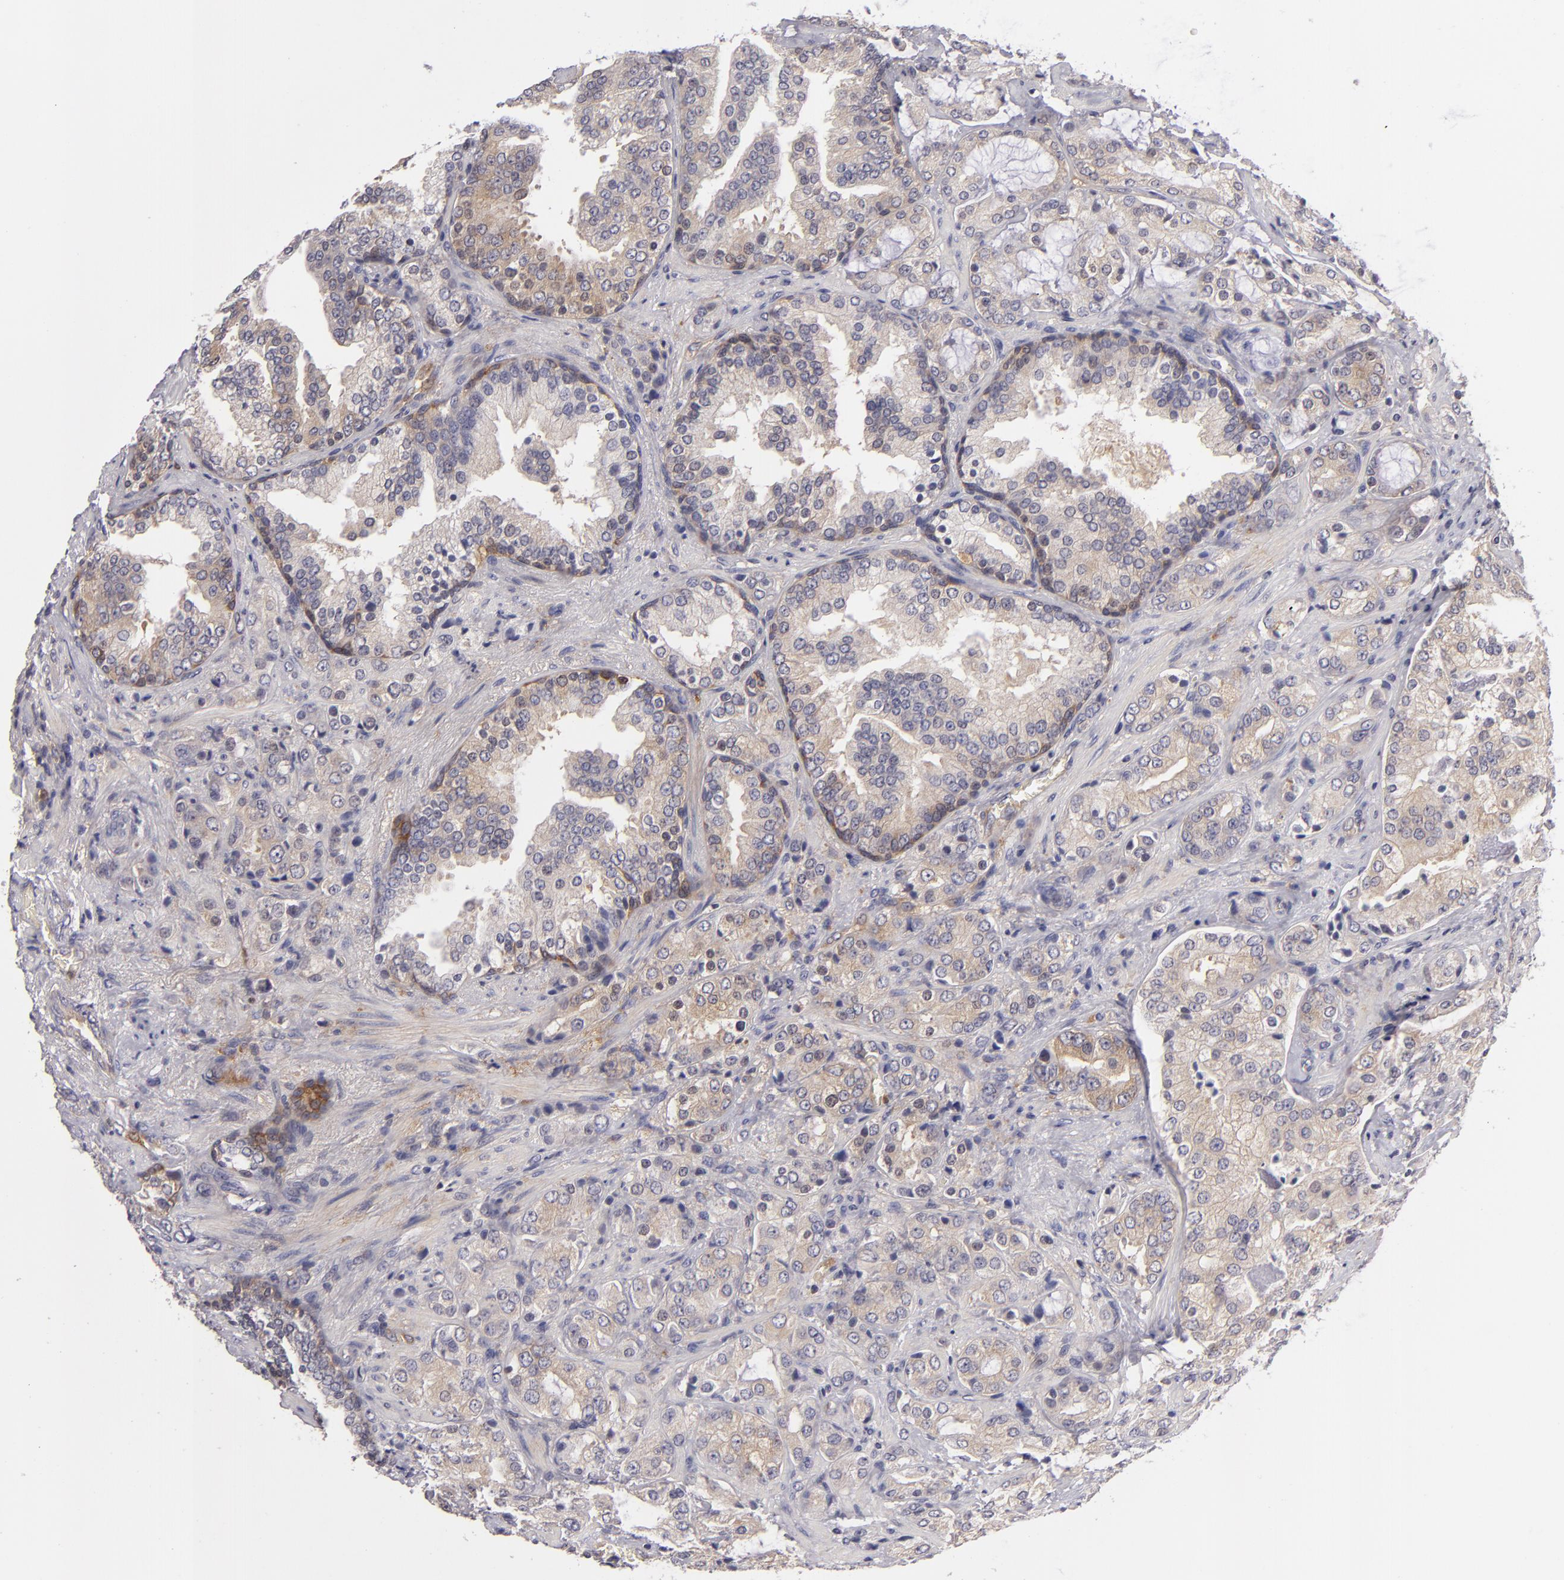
{"staining": {"intensity": "moderate", "quantity": ">75%", "location": "cytoplasmic/membranous"}, "tissue": "prostate cancer", "cell_type": "Tumor cells", "image_type": "cancer", "snomed": [{"axis": "morphology", "description": "Adenocarcinoma, Medium grade"}, {"axis": "topography", "description": "Prostate"}], "caption": "Adenocarcinoma (medium-grade) (prostate) stained with DAB (3,3'-diaminobenzidine) IHC displays medium levels of moderate cytoplasmic/membranous staining in approximately >75% of tumor cells. Nuclei are stained in blue.", "gene": "MMP10", "patient": {"sex": "male", "age": 70}}